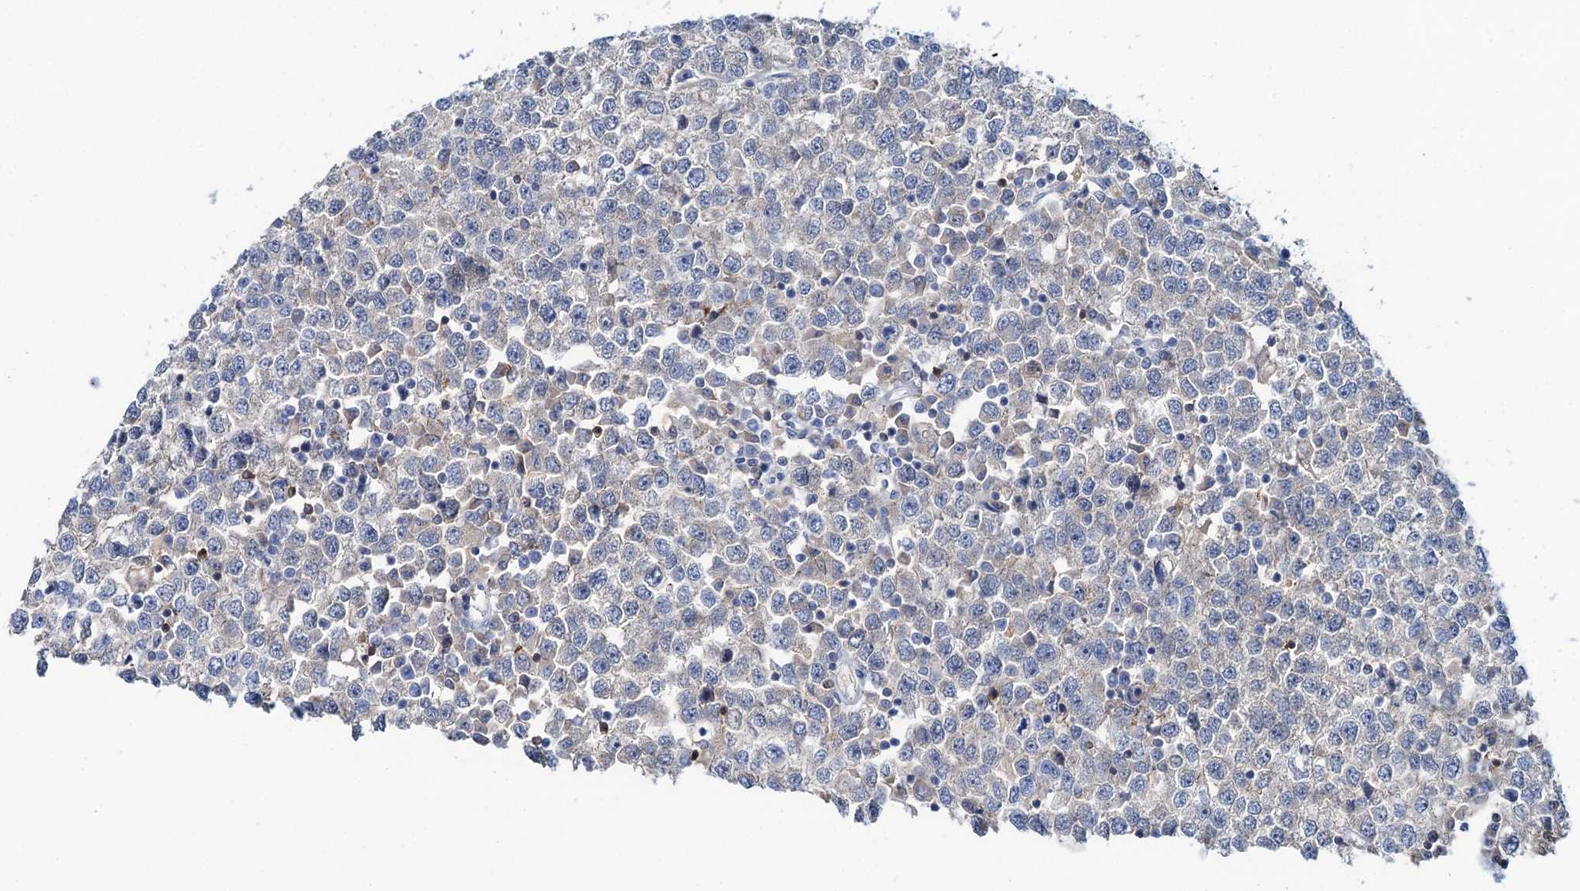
{"staining": {"intensity": "negative", "quantity": "none", "location": "none"}, "tissue": "testis cancer", "cell_type": "Tumor cells", "image_type": "cancer", "snomed": [{"axis": "morphology", "description": "Seminoma, NOS"}, {"axis": "topography", "description": "Testis"}], "caption": "Human testis seminoma stained for a protein using IHC shows no positivity in tumor cells.", "gene": "FAH", "patient": {"sex": "male", "age": 65}}